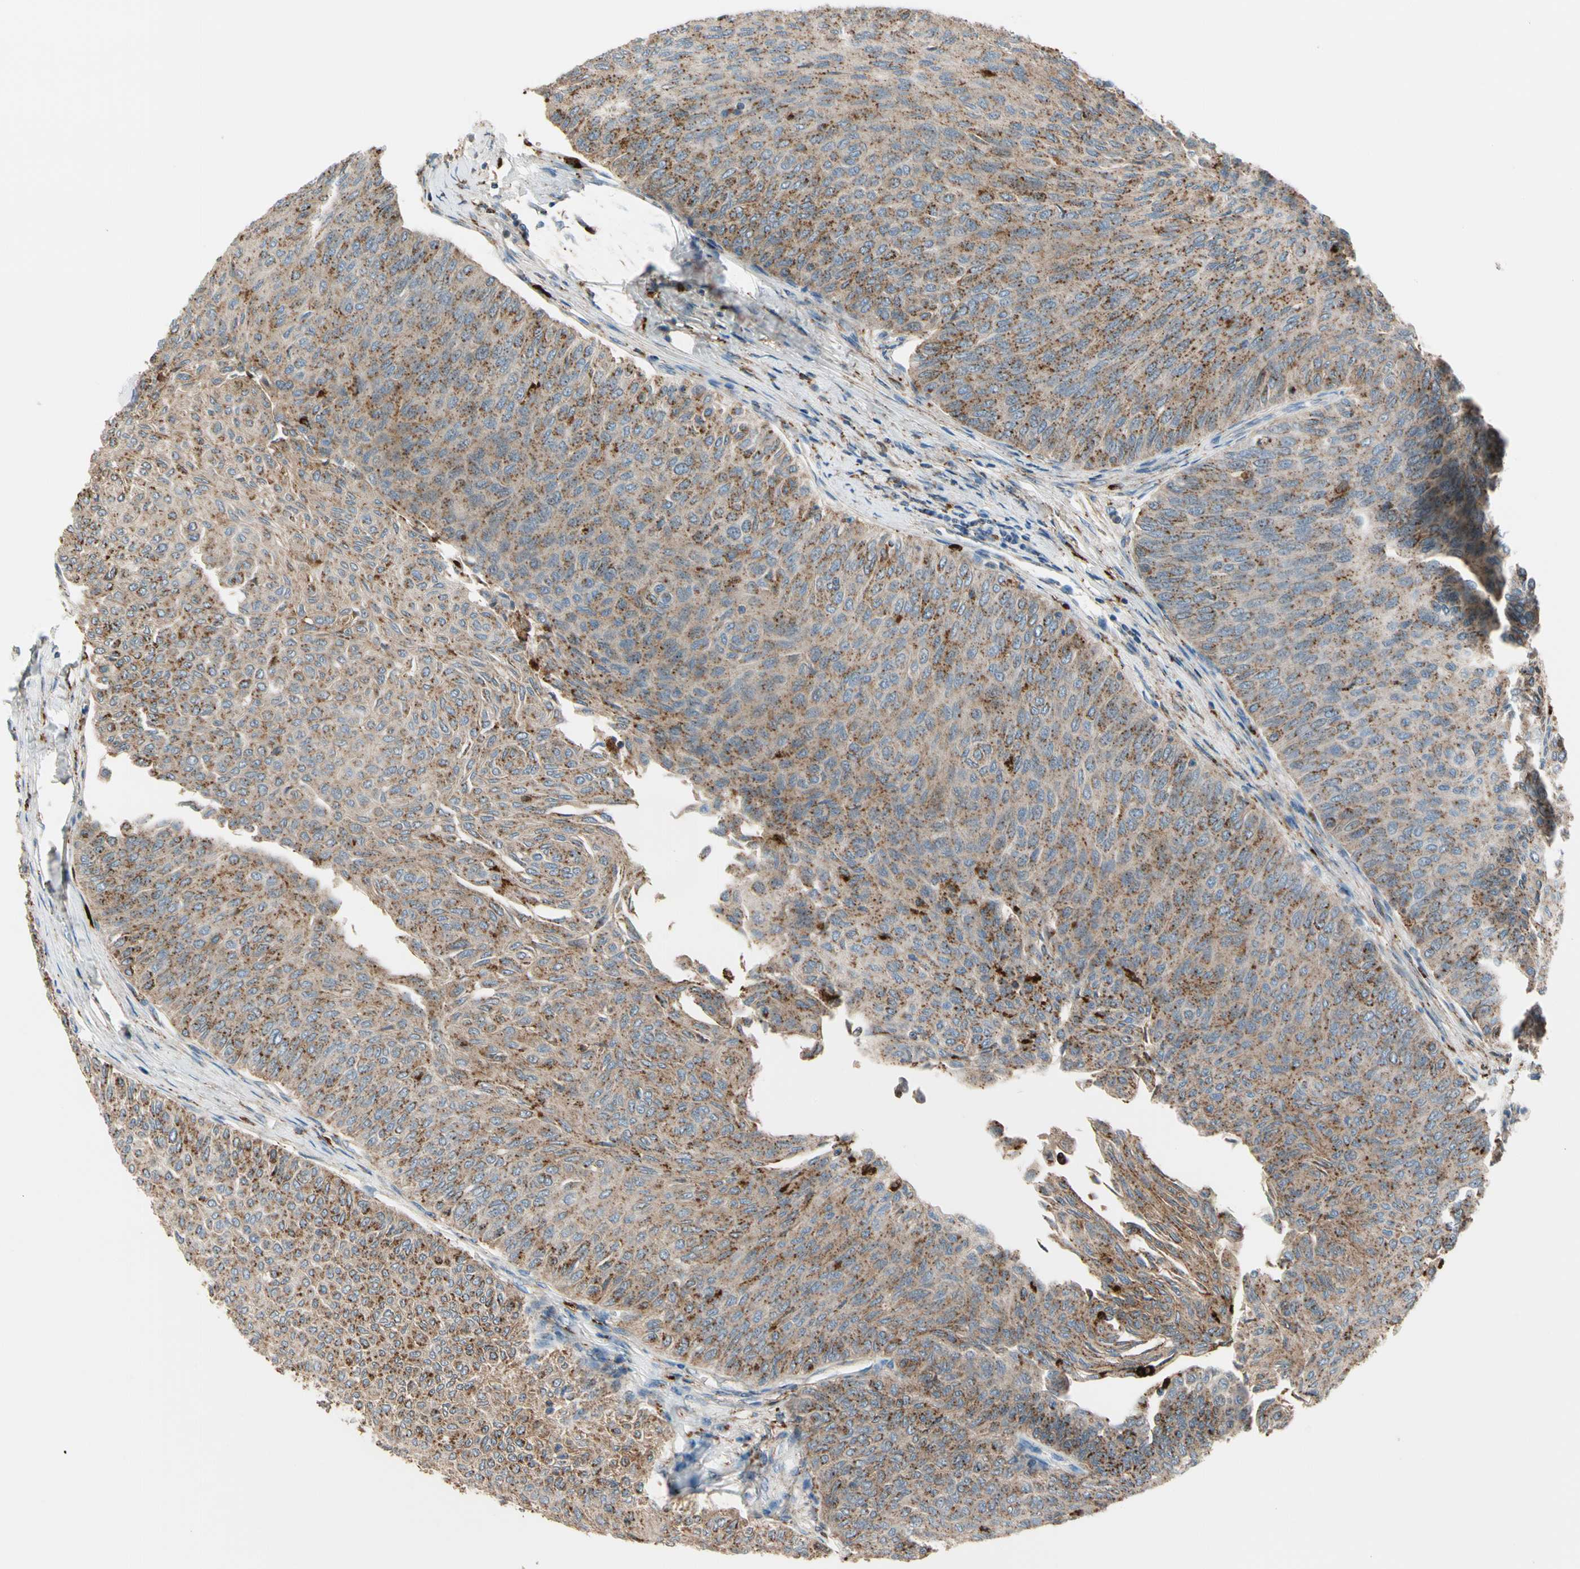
{"staining": {"intensity": "moderate", "quantity": ">75%", "location": "cytoplasmic/membranous"}, "tissue": "urothelial cancer", "cell_type": "Tumor cells", "image_type": "cancer", "snomed": [{"axis": "morphology", "description": "Urothelial carcinoma, Low grade"}, {"axis": "topography", "description": "Urinary bladder"}], "caption": "IHC staining of urothelial cancer, which demonstrates medium levels of moderate cytoplasmic/membranous expression in approximately >75% of tumor cells indicating moderate cytoplasmic/membranous protein positivity. The staining was performed using DAB (brown) for protein detection and nuclei were counterstained in hematoxylin (blue).", "gene": "GM2A", "patient": {"sex": "male", "age": 78}}